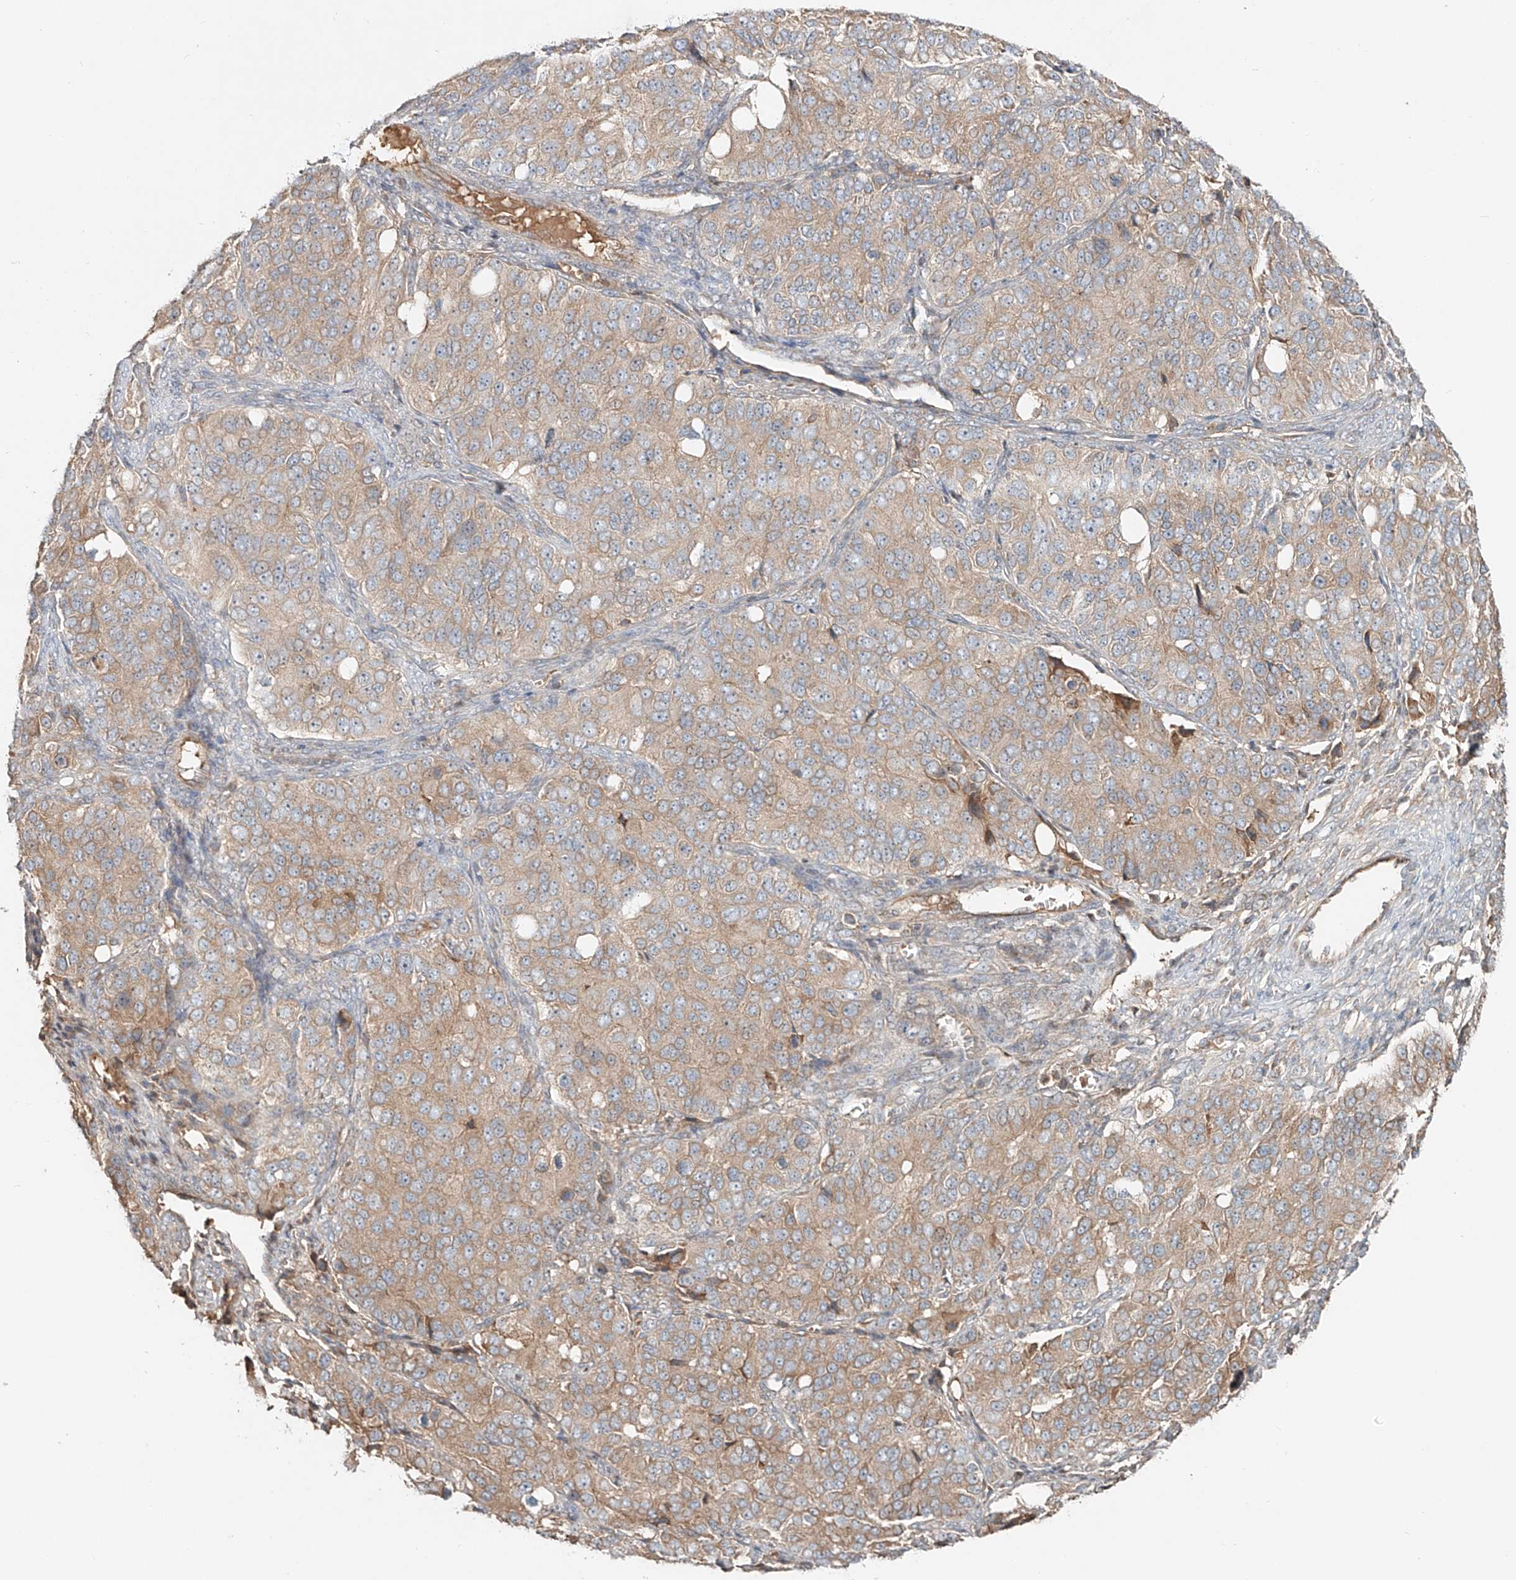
{"staining": {"intensity": "weak", "quantity": ">75%", "location": "cytoplasmic/membranous"}, "tissue": "ovarian cancer", "cell_type": "Tumor cells", "image_type": "cancer", "snomed": [{"axis": "morphology", "description": "Carcinoma, endometroid"}, {"axis": "topography", "description": "Ovary"}], "caption": "Protein analysis of ovarian cancer (endometroid carcinoma) tissue demonstrates weak cytoplasmic/membranous positivity in approximately >75% of tumor cells.", "gene": "ERO1A", "patient": {"sex": "female", "age": 51}}